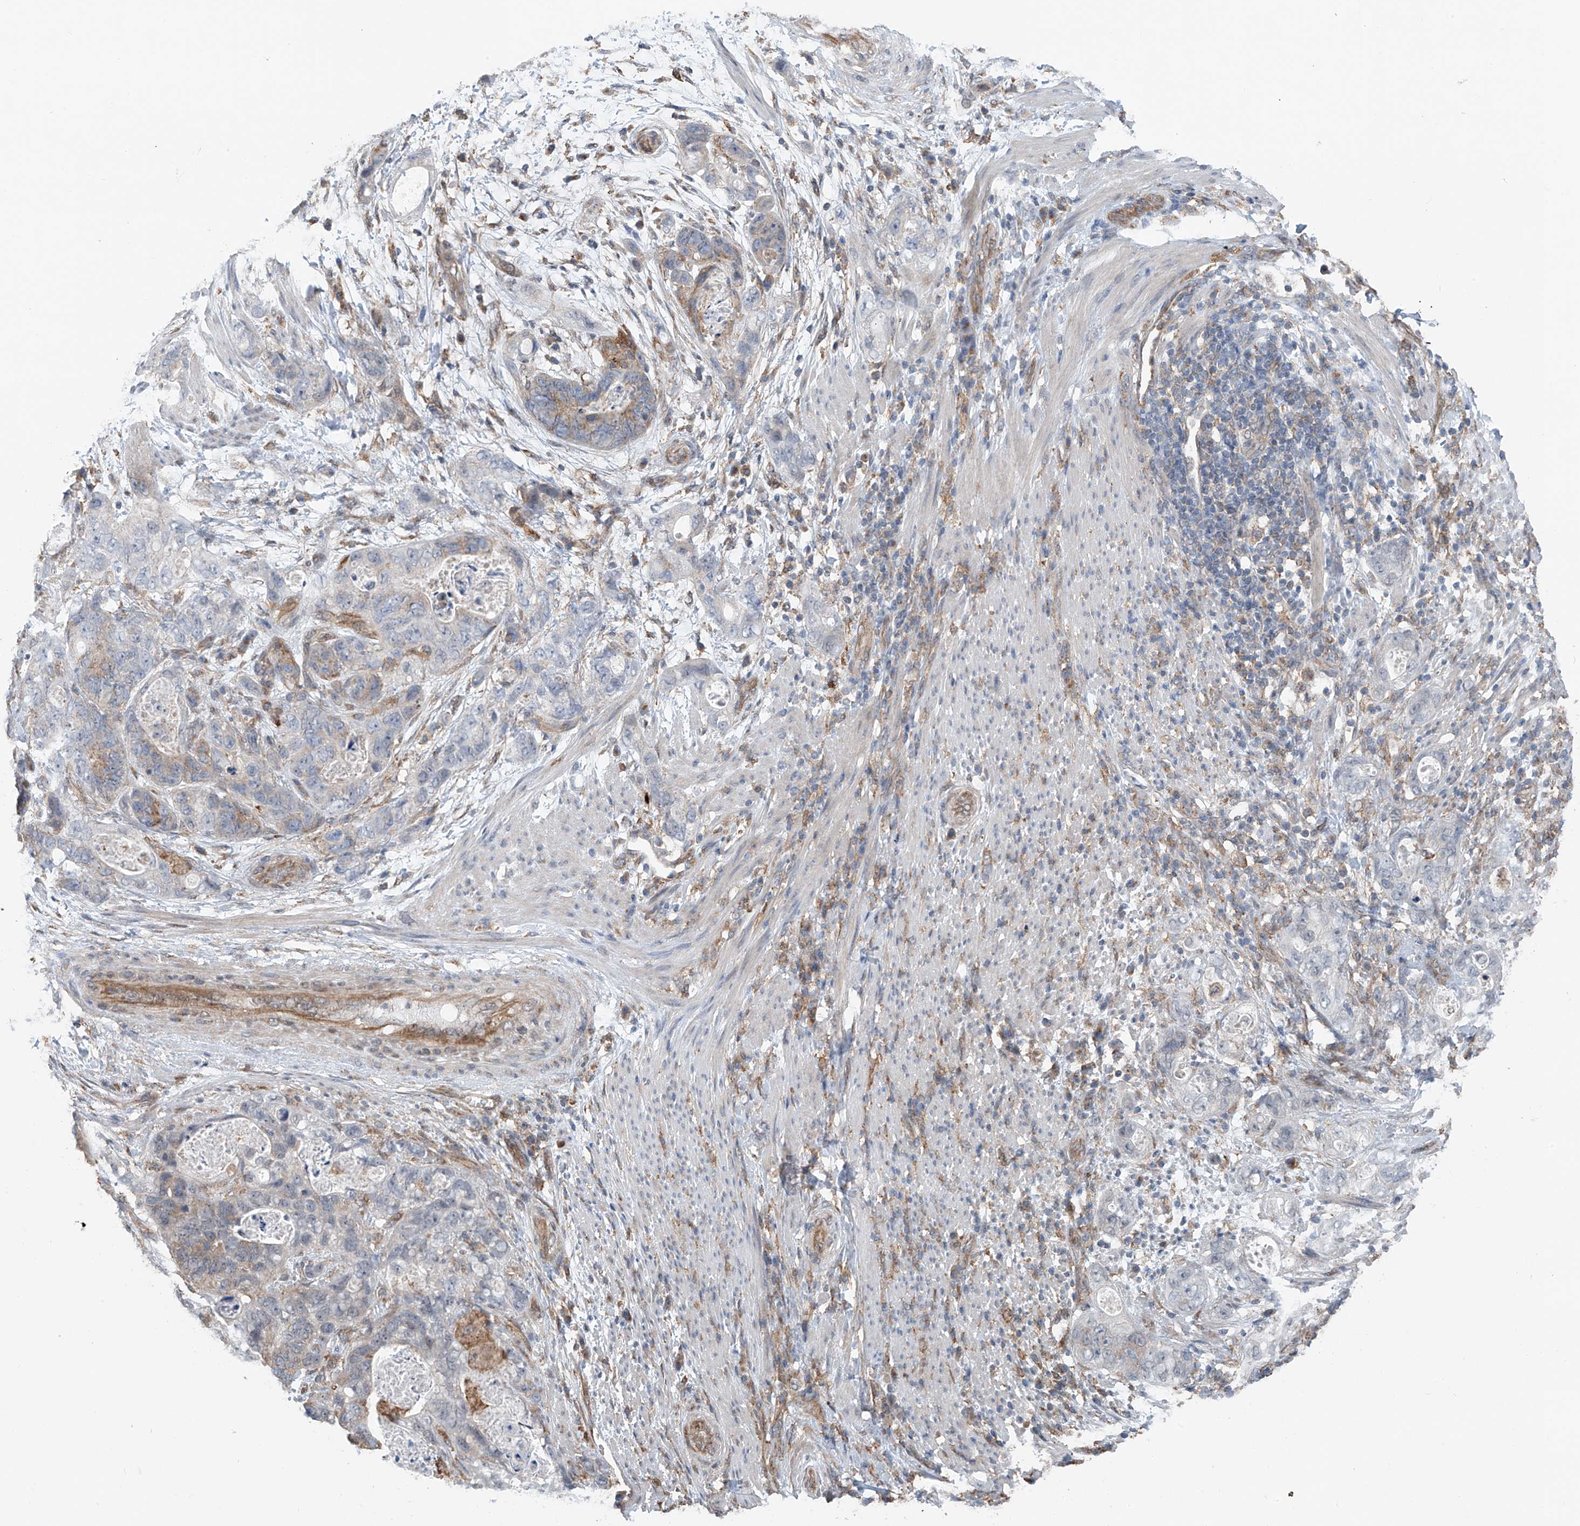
{"staining": {"intensity": "moderate", "quantity": "<25%", "location": "cytoplasmic/membranous"}, "tissue": "stomach cancer", "cell_type": "Tumor cells", "image_type": "cancer", "snomed": [{"axis": "morphology", "description": "Adenocarcinoma, NOS"}, {"axis": "topography", "description": "Stomach"}], "caption": "A high-resolution photomicrograph shows immunohistochemistry (IHC) staining of adenocarcinoma (stomach), which demonstrates moderate cytoplasmic/membranous expression in about <25% of tumor cells.", "gene": "ZNF189", "patient": {"sex": "female", "age": 89}}